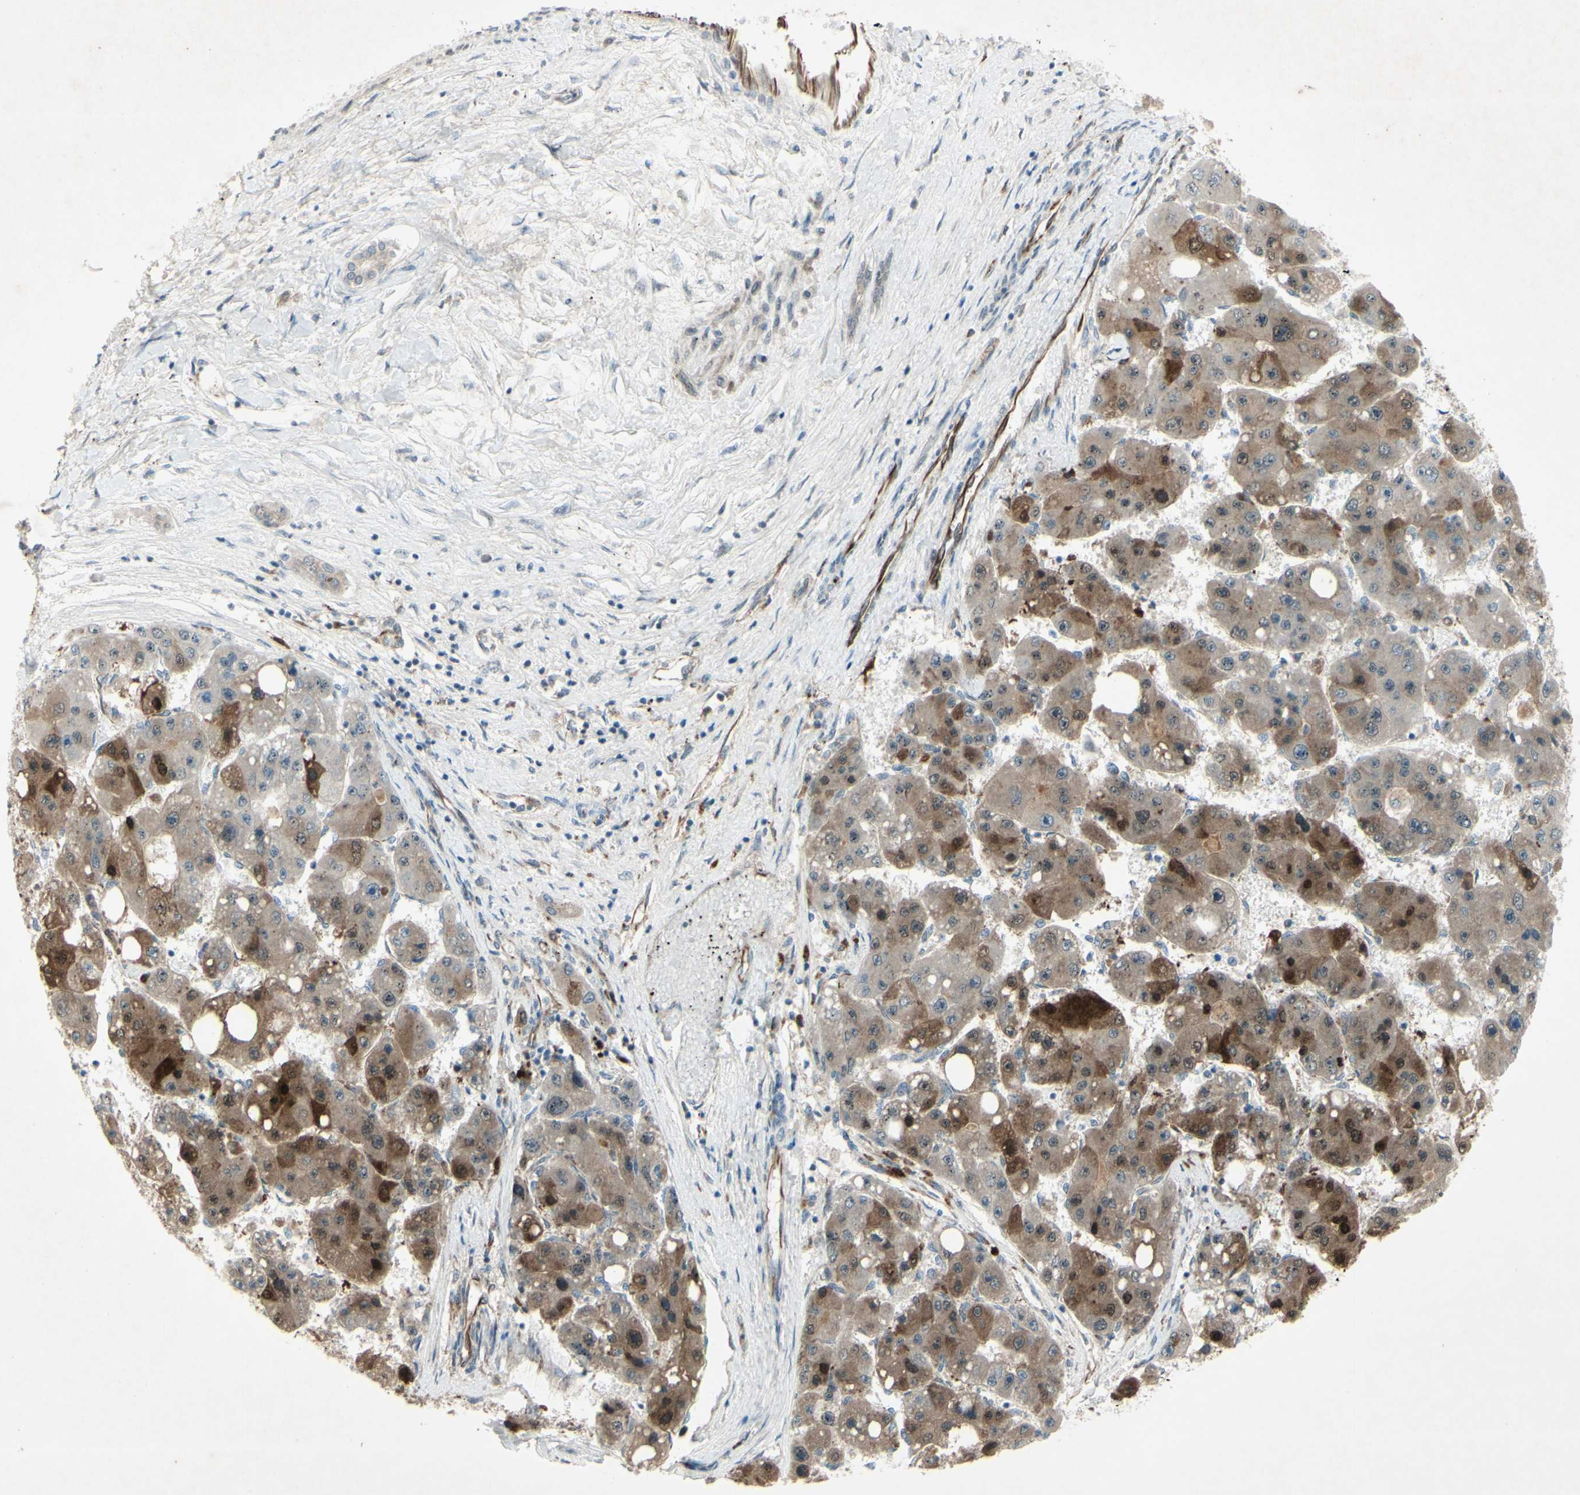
{"staining": {"intensity": "moderate", "quantity": "25%-75%", "location": "cytoplasmic/membranous"}, "tissue": "liver cancer", "cell_type": "Tumor cells", "image_type": "cancer", "snomed": [{"axis": "morphology", "description": "Carcinoma, Hepatocellular, NOS"}, {"axis": "topography", "description": "Liver"}], "caption": "This is an image of IHC staining of liver hepatocellular carcinoma, which shows moderate staining in the cytoplasmic/membranous of tumor cells.", "gene": "FGFR2", "patient": {"sex": "female", "age": 61}}